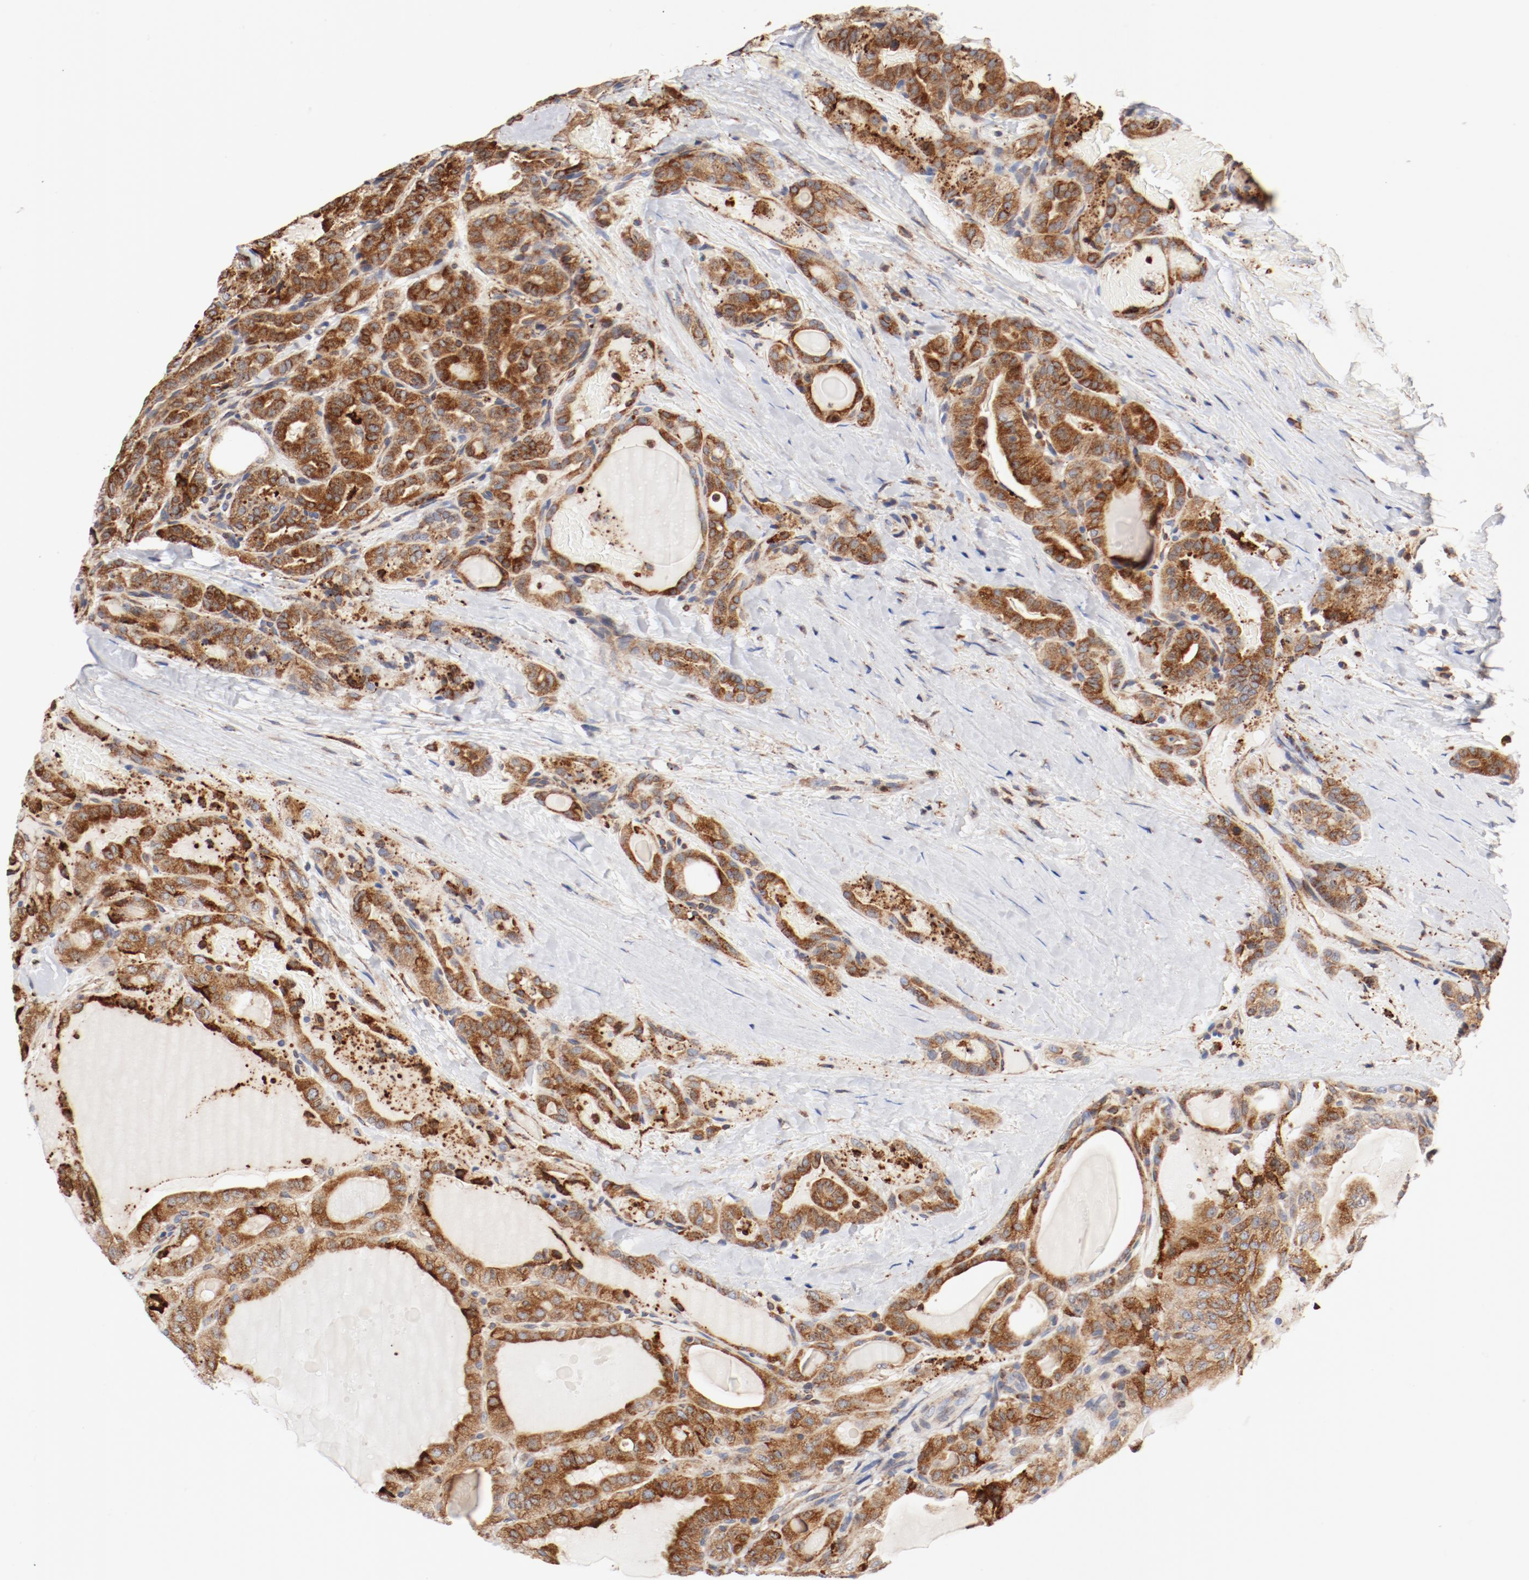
{"staining": {"intensity": "strong", "quantity": ">75%", "location": "cytoplasmic/membranous"}, "tissue": "thyroid cancer", "cell_type": "Tumor cells", "image_type": "cancer", "snomed": [{"axis": "morphology", "description": "Papillary adenocarcinoma, NOS"}, {"axis": "topography", "description": "Thyroid gland"}], "caption": "Thyroid cancer stained for a protein reveals strong cytoplasmic/membranous positivity in tumor cells. The protein is stained brown, and the nuclei are stained in blue (DAB (3,3'-diaminobenzidine) IHC with brightfield microscopy, high magnification).", "gene": "PDPK1", "patient": {"sex": "male", "age": 77}}